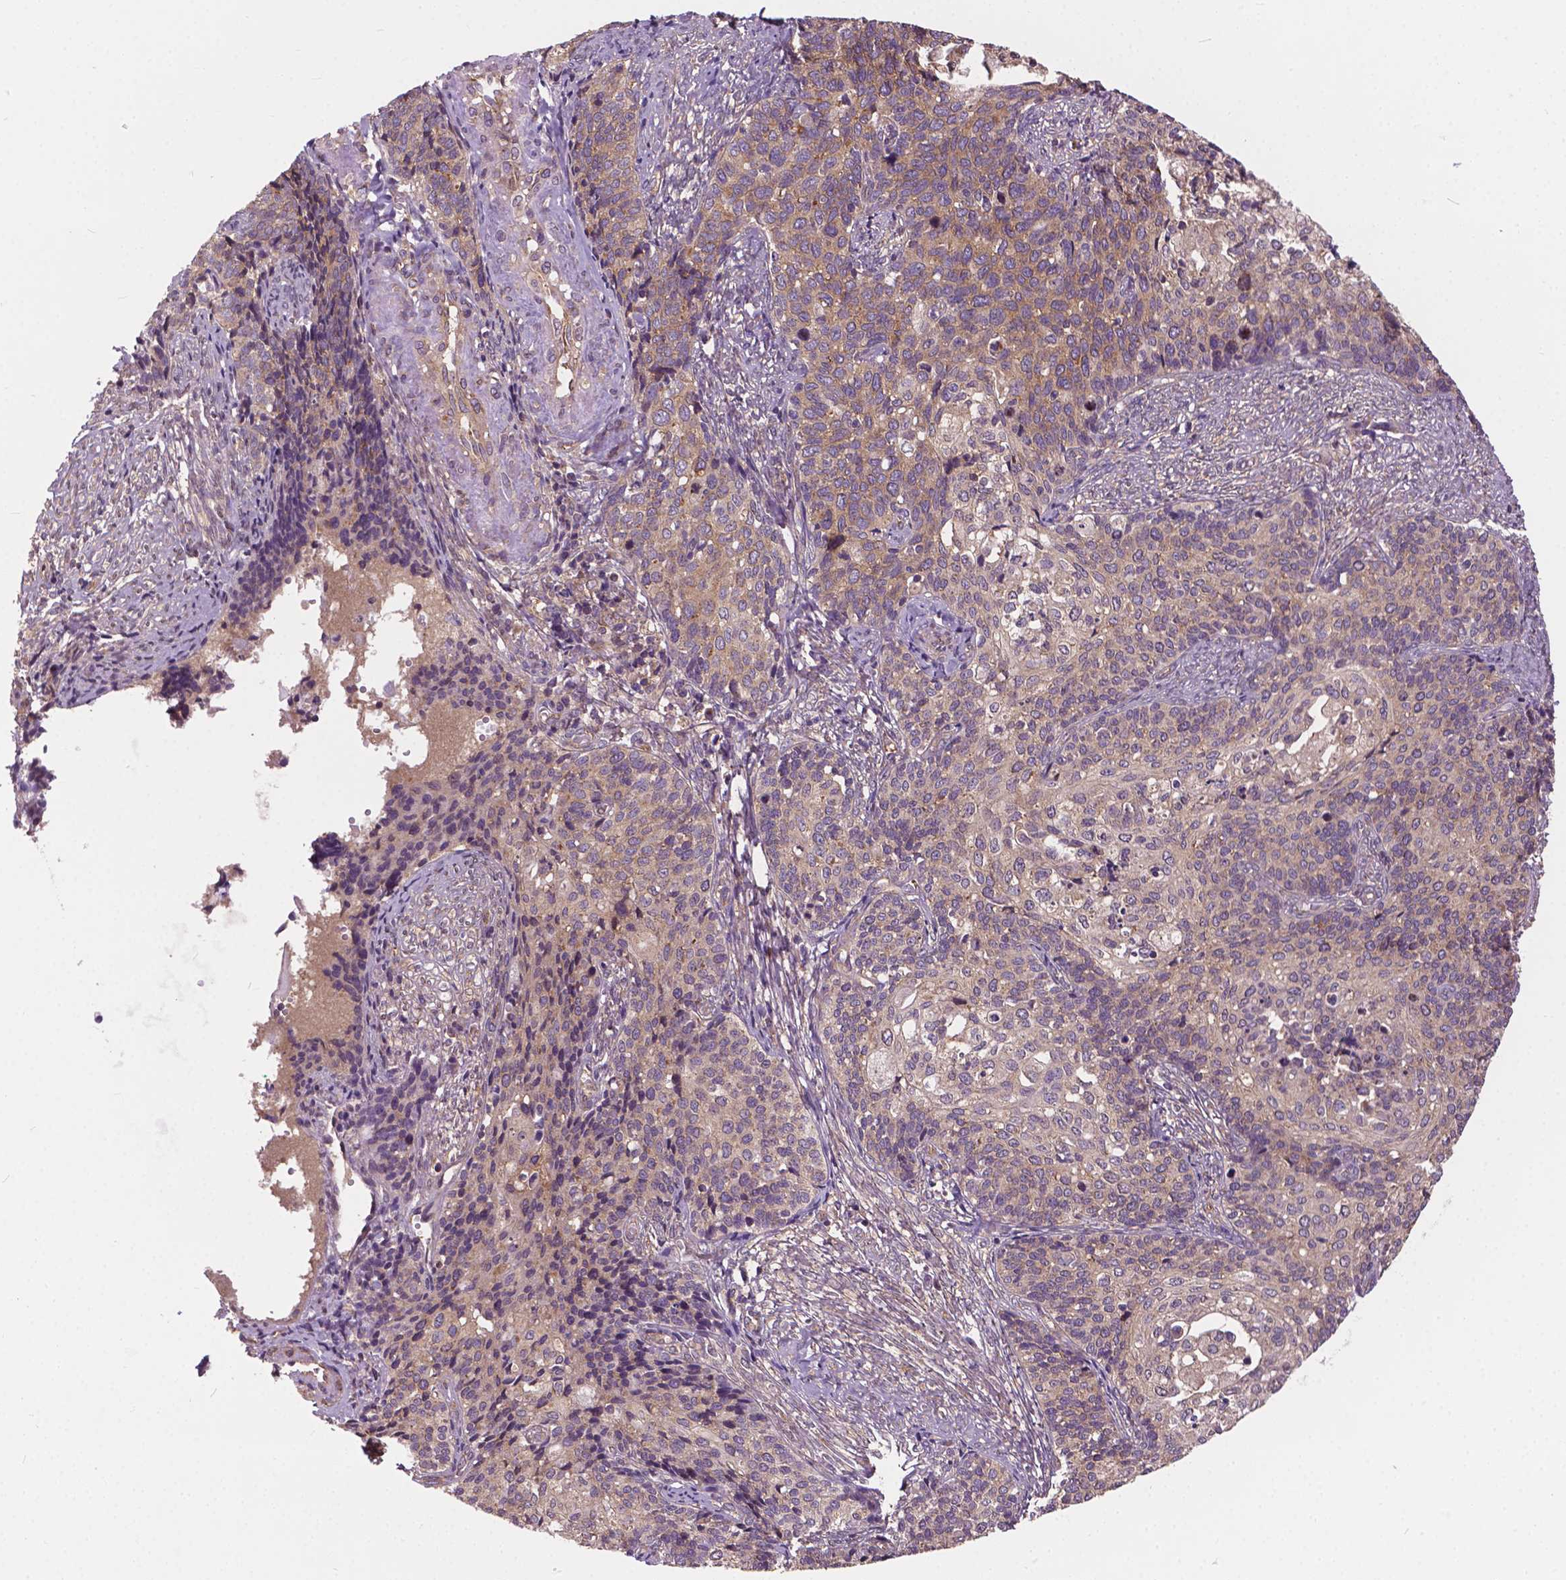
{"staining": {"intensity": "weak", "quantity": "25%-75%", "location": "cytoplasmic/membranous"}, "tissue": "cervical cancer", "cell_type": "Tumor cells", "image_type": "cancer", "snomed": [{"axis": "morphology", "description": "Squamous cell carcinoma, NOS"}, {"axis": "topography", "description": "Cervix"}], "caption": "The histopathology image displays immunohistochemical staining of squamous cell carcinoma (cervical). There is weak cytoplasmic/membranous positivity is present in approximately 25%-75% of tumor cells.", "gene": "MZT1", "patient": {"sex": "female", "age": 39}}